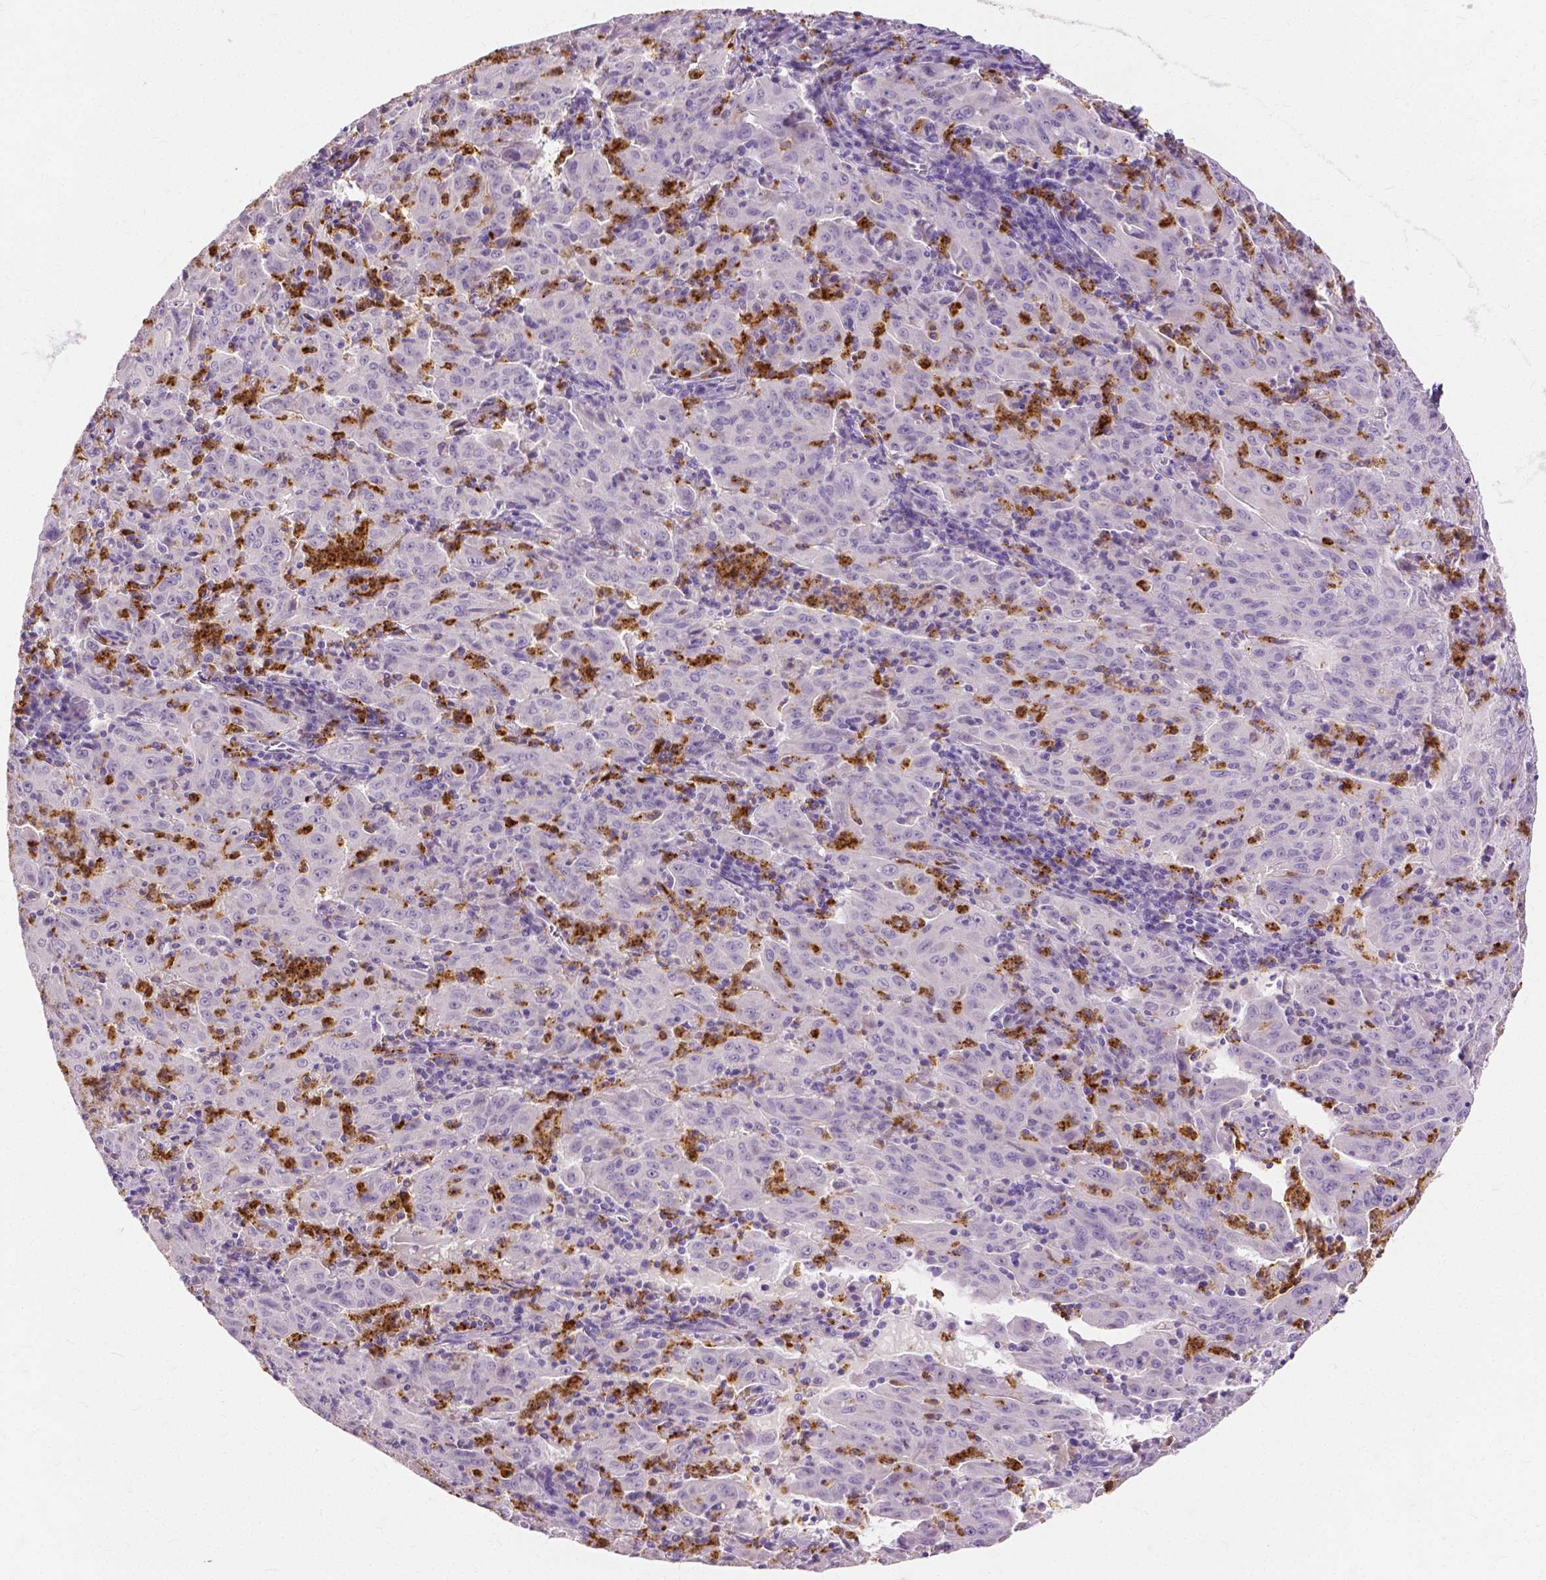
{"staining": {"intensity": "negative", "quantity": "none", "location": "none"}, "tissue": "pancreatic cancer", "cell_type": "Tumor cells", "image_type": "cancer", "snomed": [{"axis": "morphology", "description": "Adenocarcinoma, NOS"}, {"axis": "topography", "description": "Pancreas"}], "caption": "This is an immunohistochemistry (IHC) image of pancreatic adenocarcinoma. There is no staining in tumor cells.", "gene": "CXCR2", "patient": {"sex": "male", "age": 63}}